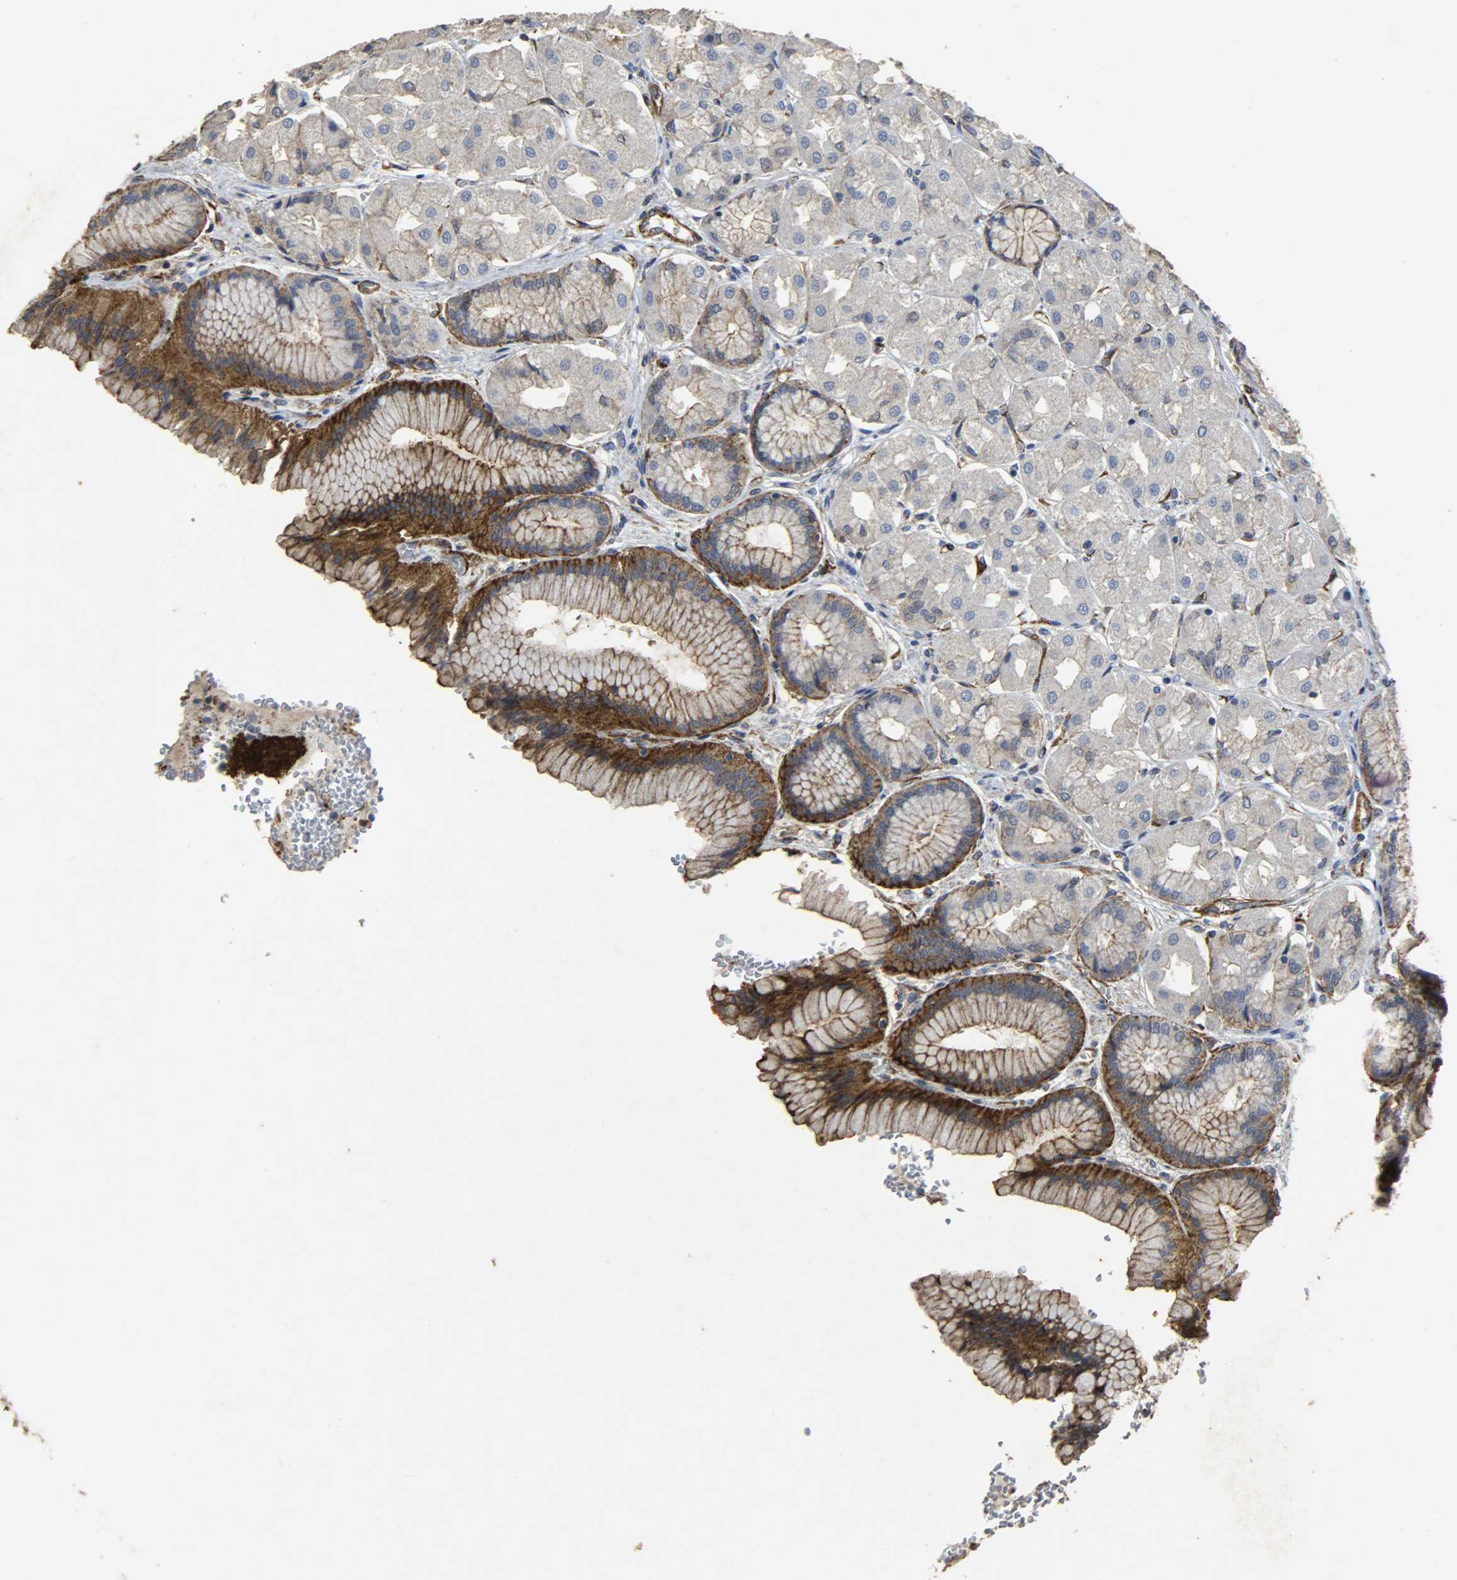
{"staining": {"intensity": "strong", "quantity": "<25%", "location": "cytoplasmic/membranous"}, "tissue": "stomach", "cell_type": "Glandular cells", "image_type": "normal", "snomed": [{"axis": "morphology", "description": "Normal tissue, NOS"}, {"axis": "morphology", "description": "Adenocarcinoma, NOS"}, {"axis": "topography", "description": "Stomach"}, {"axis": "topography", "description": "Stomach, lower"}], "caption": "Immunohistochemistry micrograph of benign stomach stained for a protein (brown), which demonstrates medium levels of strong cytoplasmic/membranous expression in about <25% of glandular cells.", "gene": "TPM4", "patient": {"sex": "female", "age": 65}}